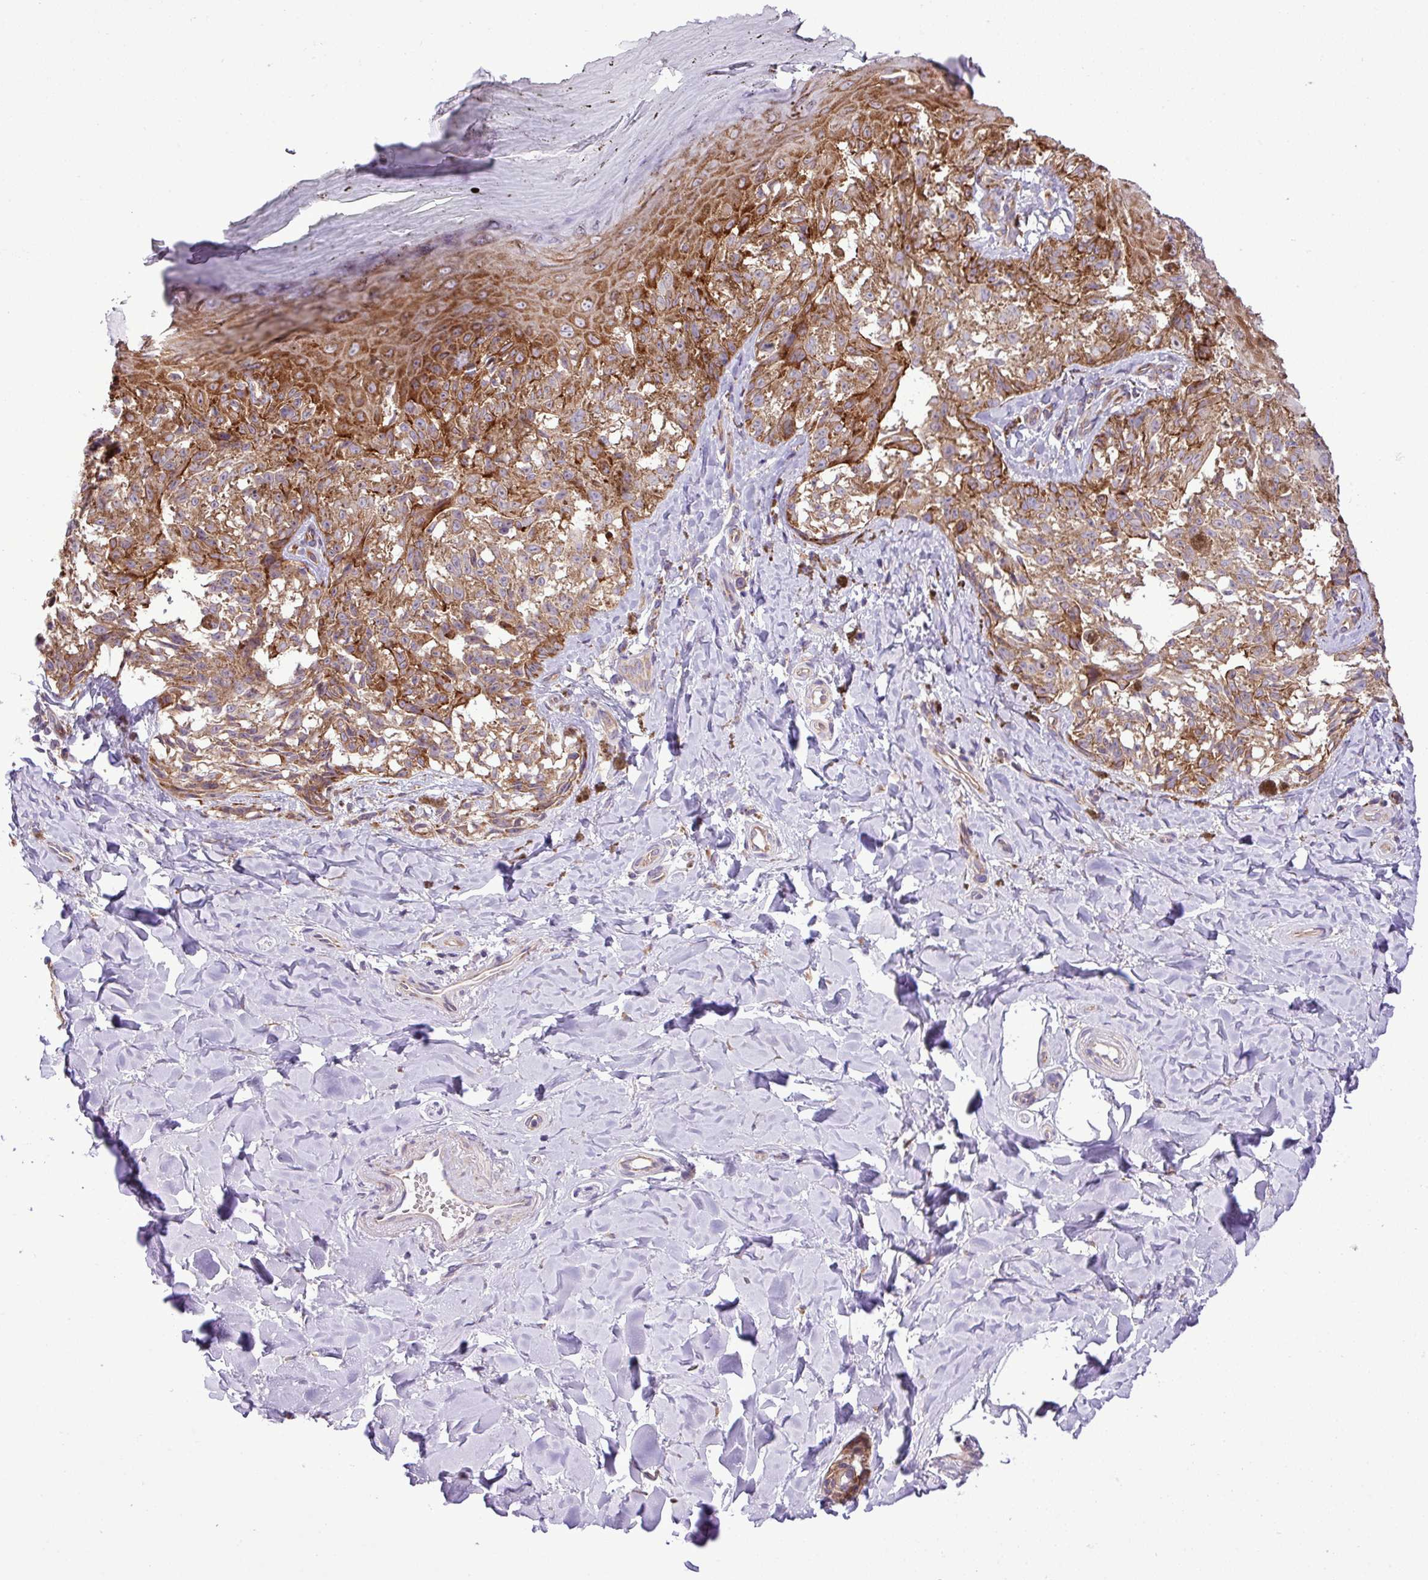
{"staining": {"intensity": "moderate", "quantity": "25%-75%", "location": "cytoplasmic/membranous"}, "tissue": "melanoma", "cell_type": "Tumor cells", "image_type": "cancer", "snomed": [{"axis": "morphology", "description": "Malignant melanoma, NOS"}, {"axis": "topography", "description": "Skin"}], "caption": "A high-resolution image shows immunohistochemistry (IHC) staining of melanoma, which shows moderate cytoplasmic/membranous staining in approximately 25%-75% of tumor cells.", "gene": "RPL13", "patient": {"sex": "female", "age": 65}}